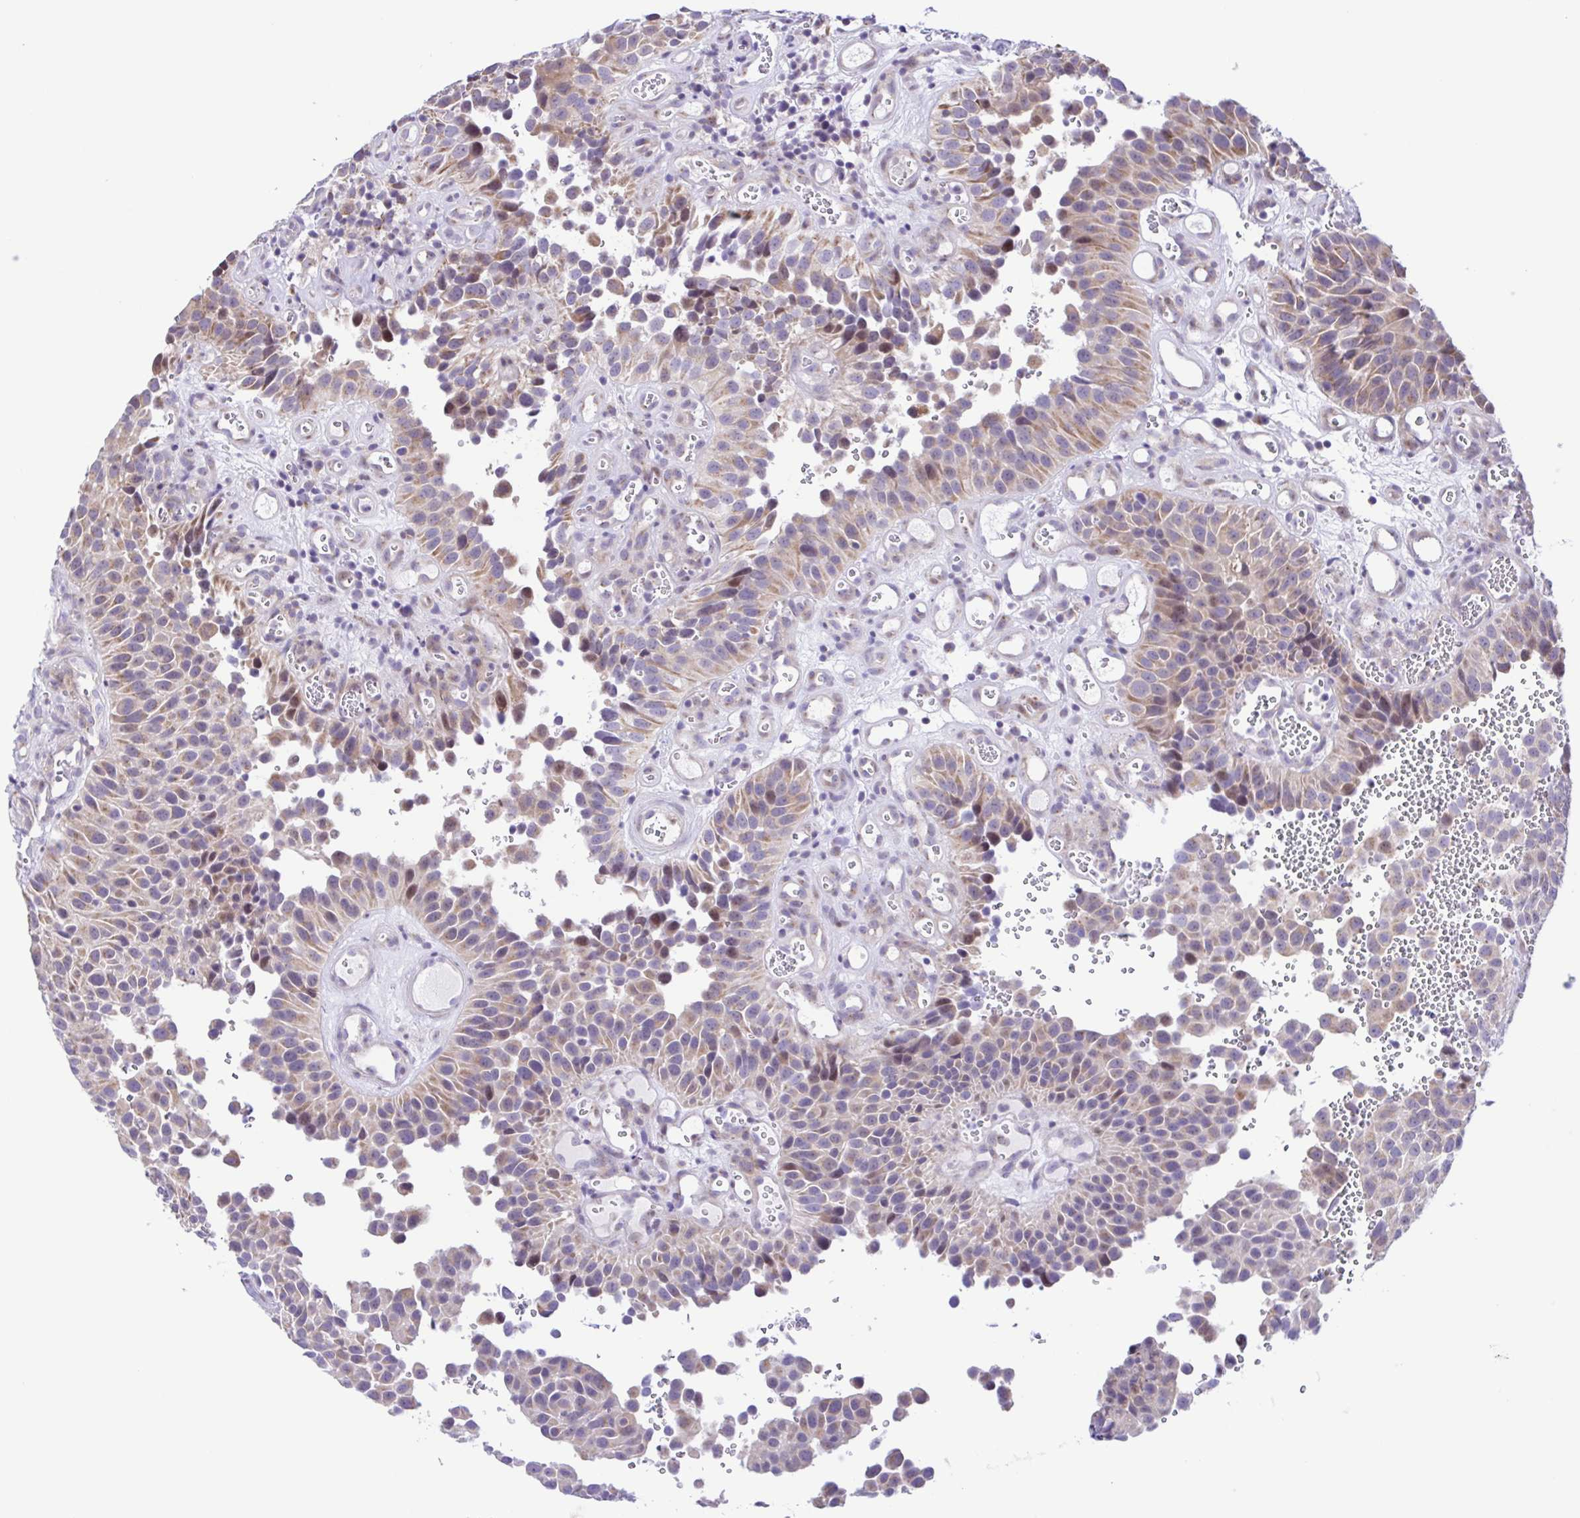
{"staining": {"intensity": "weak", "quantity": "25%-75%", "location": "cytoplasmic/membranous"}, "tissue": "urothelial cancer", "cell_type": "Tumor cells", "image_type": "cancer", "snomed": [{"axis": "morphology", "description": "Urothelial carcinoma, Low grade"}, {"axis": "topography", "description": "Urinary bladder"}], "caption": "IHC photomicrograph of neoplastic tissue: human urothelial cancer stained using immunohistochemistry (IHC) shows low levels of weak protein expression localized specifically in the cytoplasmic/membranous of tumor cells, appearing as a cytoplasmic/membranous brown color.", "gene": "TGM3", "patient": {"sex": "male", "age": 76}}